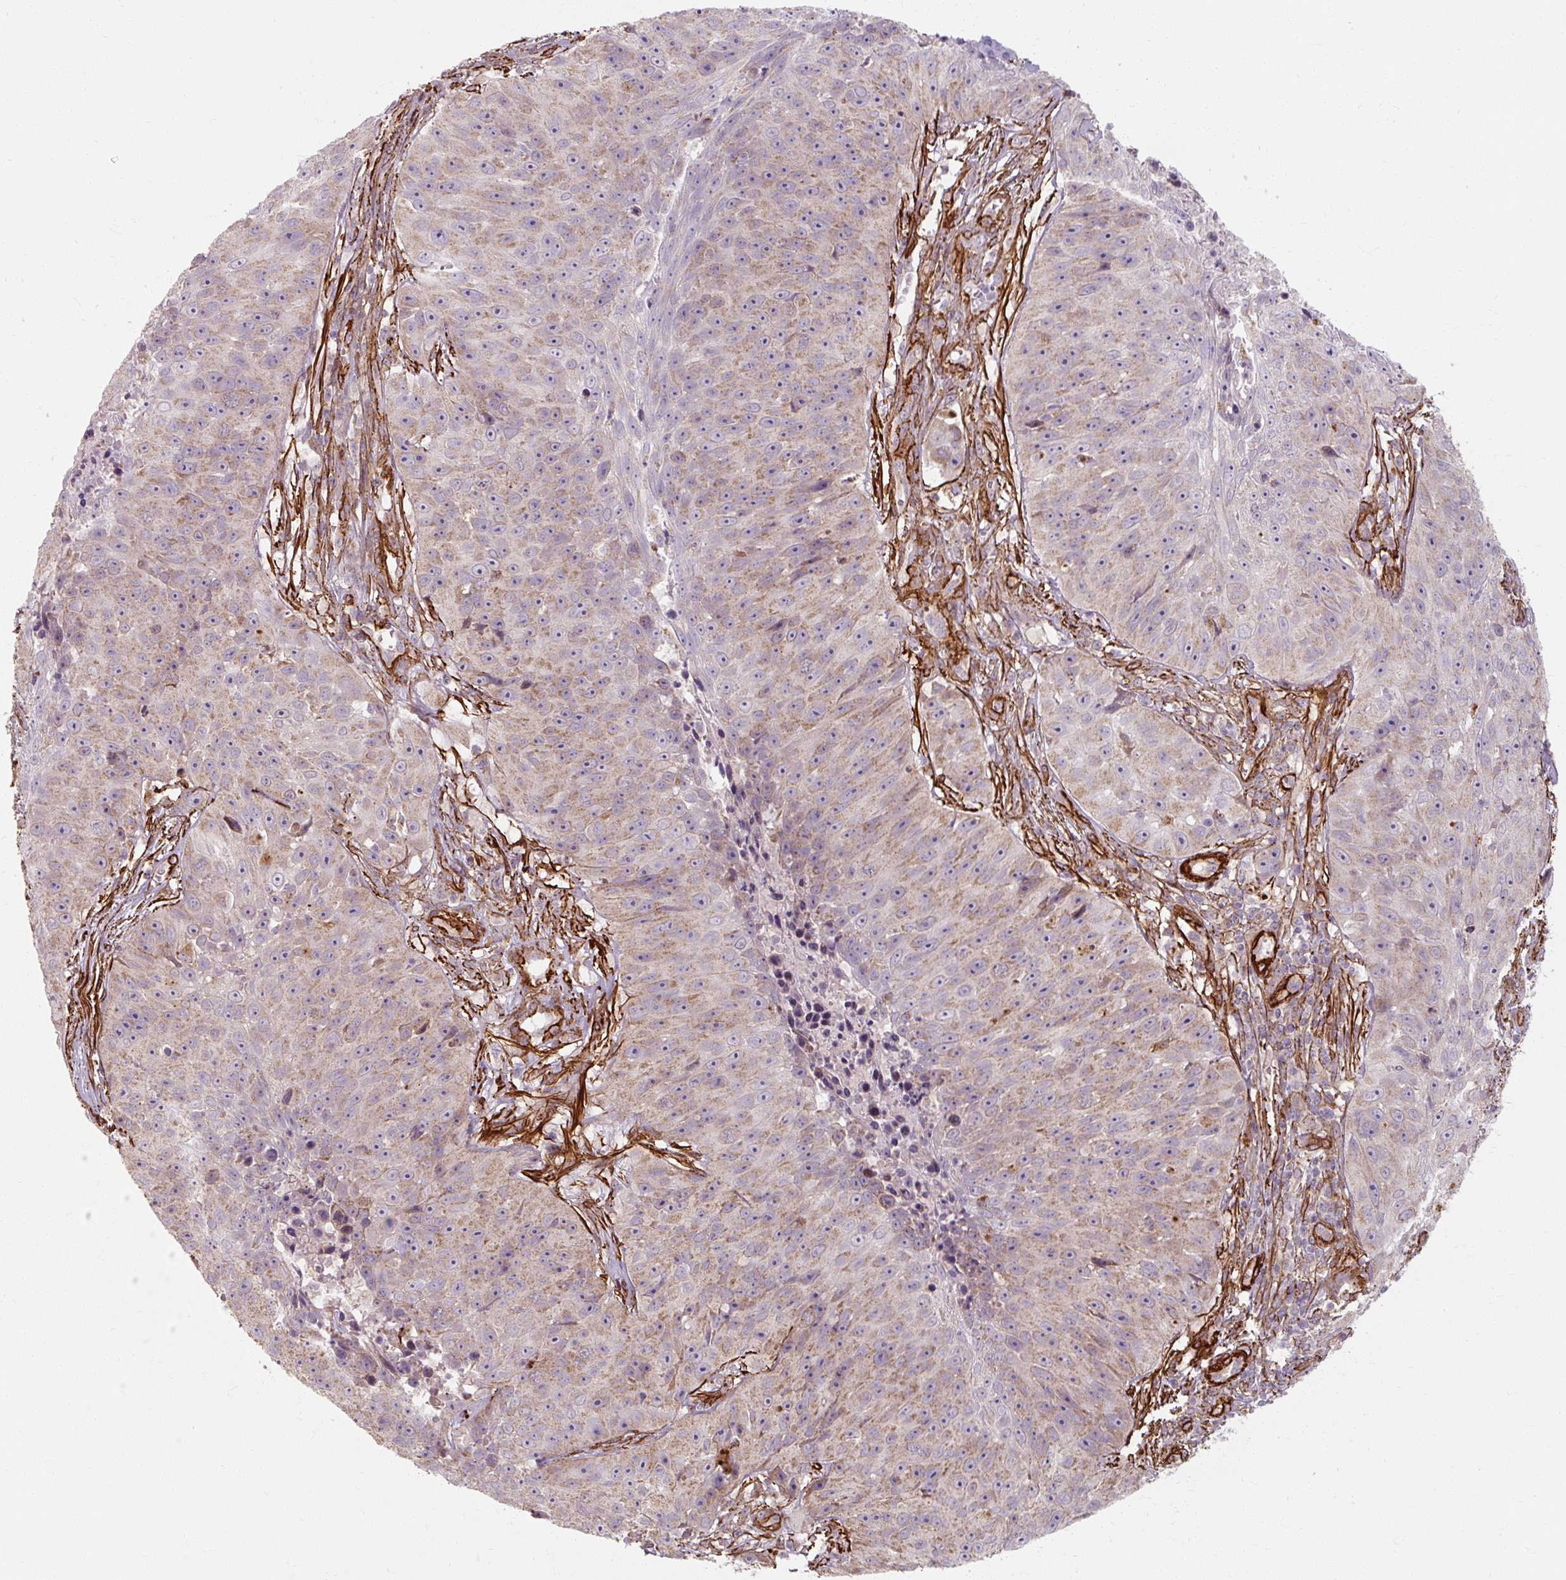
{"staining": {"intensity": "weak", "quantity": "25%-75%", "location": "cytoplasmic/membranous"}, "tissue": "skin cancer", "cell_type": "Tumor cells", "image_type": "cancer", "snomed": [{"axis": "morphology", "description": "Squamous cell carcinoma, NOS"}, {"axis": "topography", "description": "Skin"}], "caption": "Immunohistochemistry image of neoplastic tissue: skin cancer stained using immunohistochemistry demonstrates low levels of weak protein expression localized specifically in the cytoplasmic/membranous of tumor cells, appearing as a cytoplasmic/membranous brown color.", "gene": "MRPS5", "patient": {"sex": "female", "age": 87}}